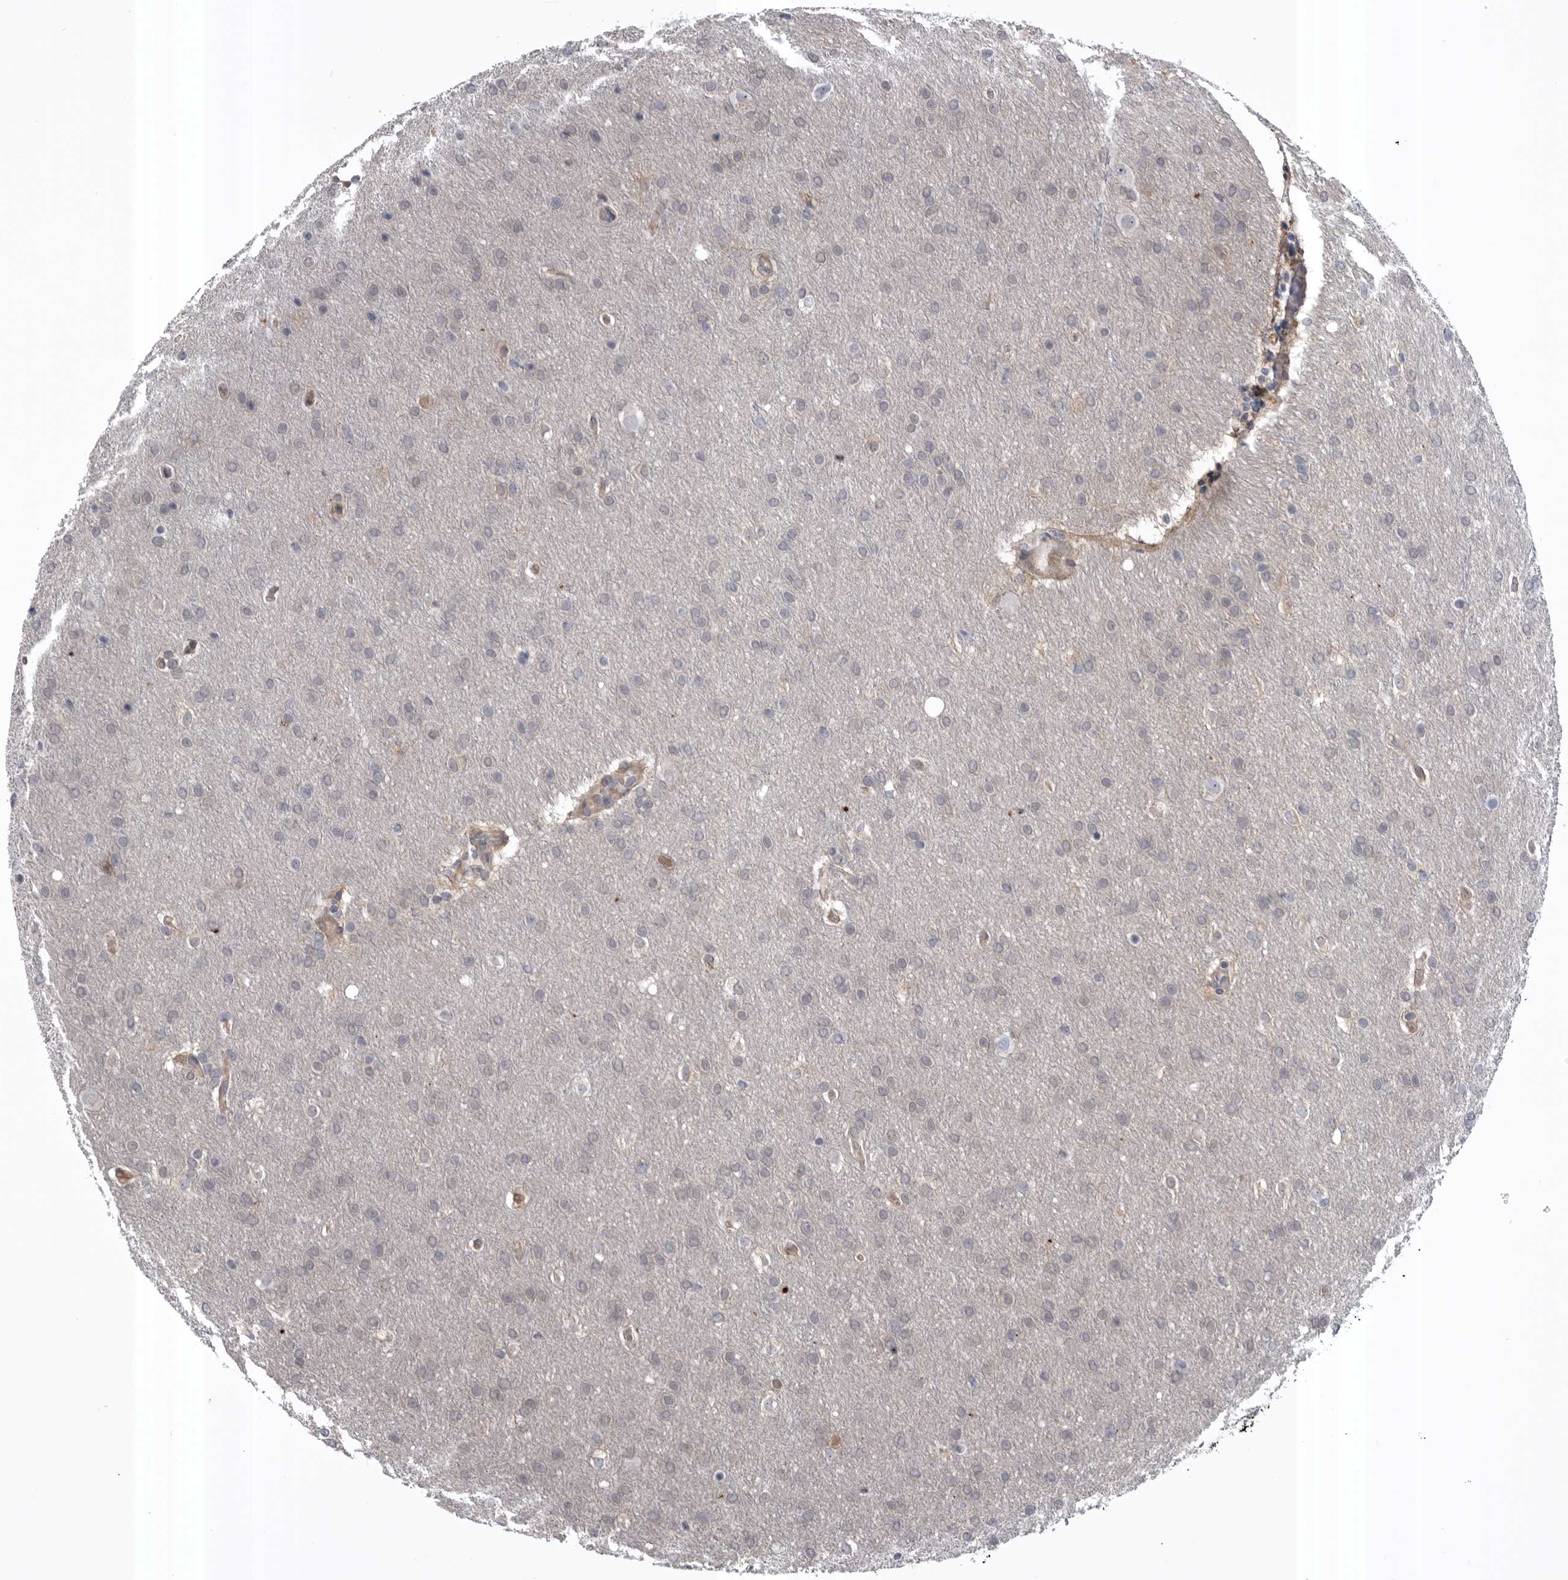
{"staining": {"intensity": "weak", "quantity": "<25%", "location": "nuclear"}, "tissue": "glioma", "cell_type": "Tumor cells", "image_type": "cancer", "snomed": [{"axis": "morphology", "description": "Glioma, malignant, Low grade"}, {"axis": "topography", "description": "Brain"}], "caption": "Tumor cells are negative for protein expression in human malignant glioma (low-grade).", "gene": "RAB3GAP2", "patient": {"sex": "female", "age": 37}}